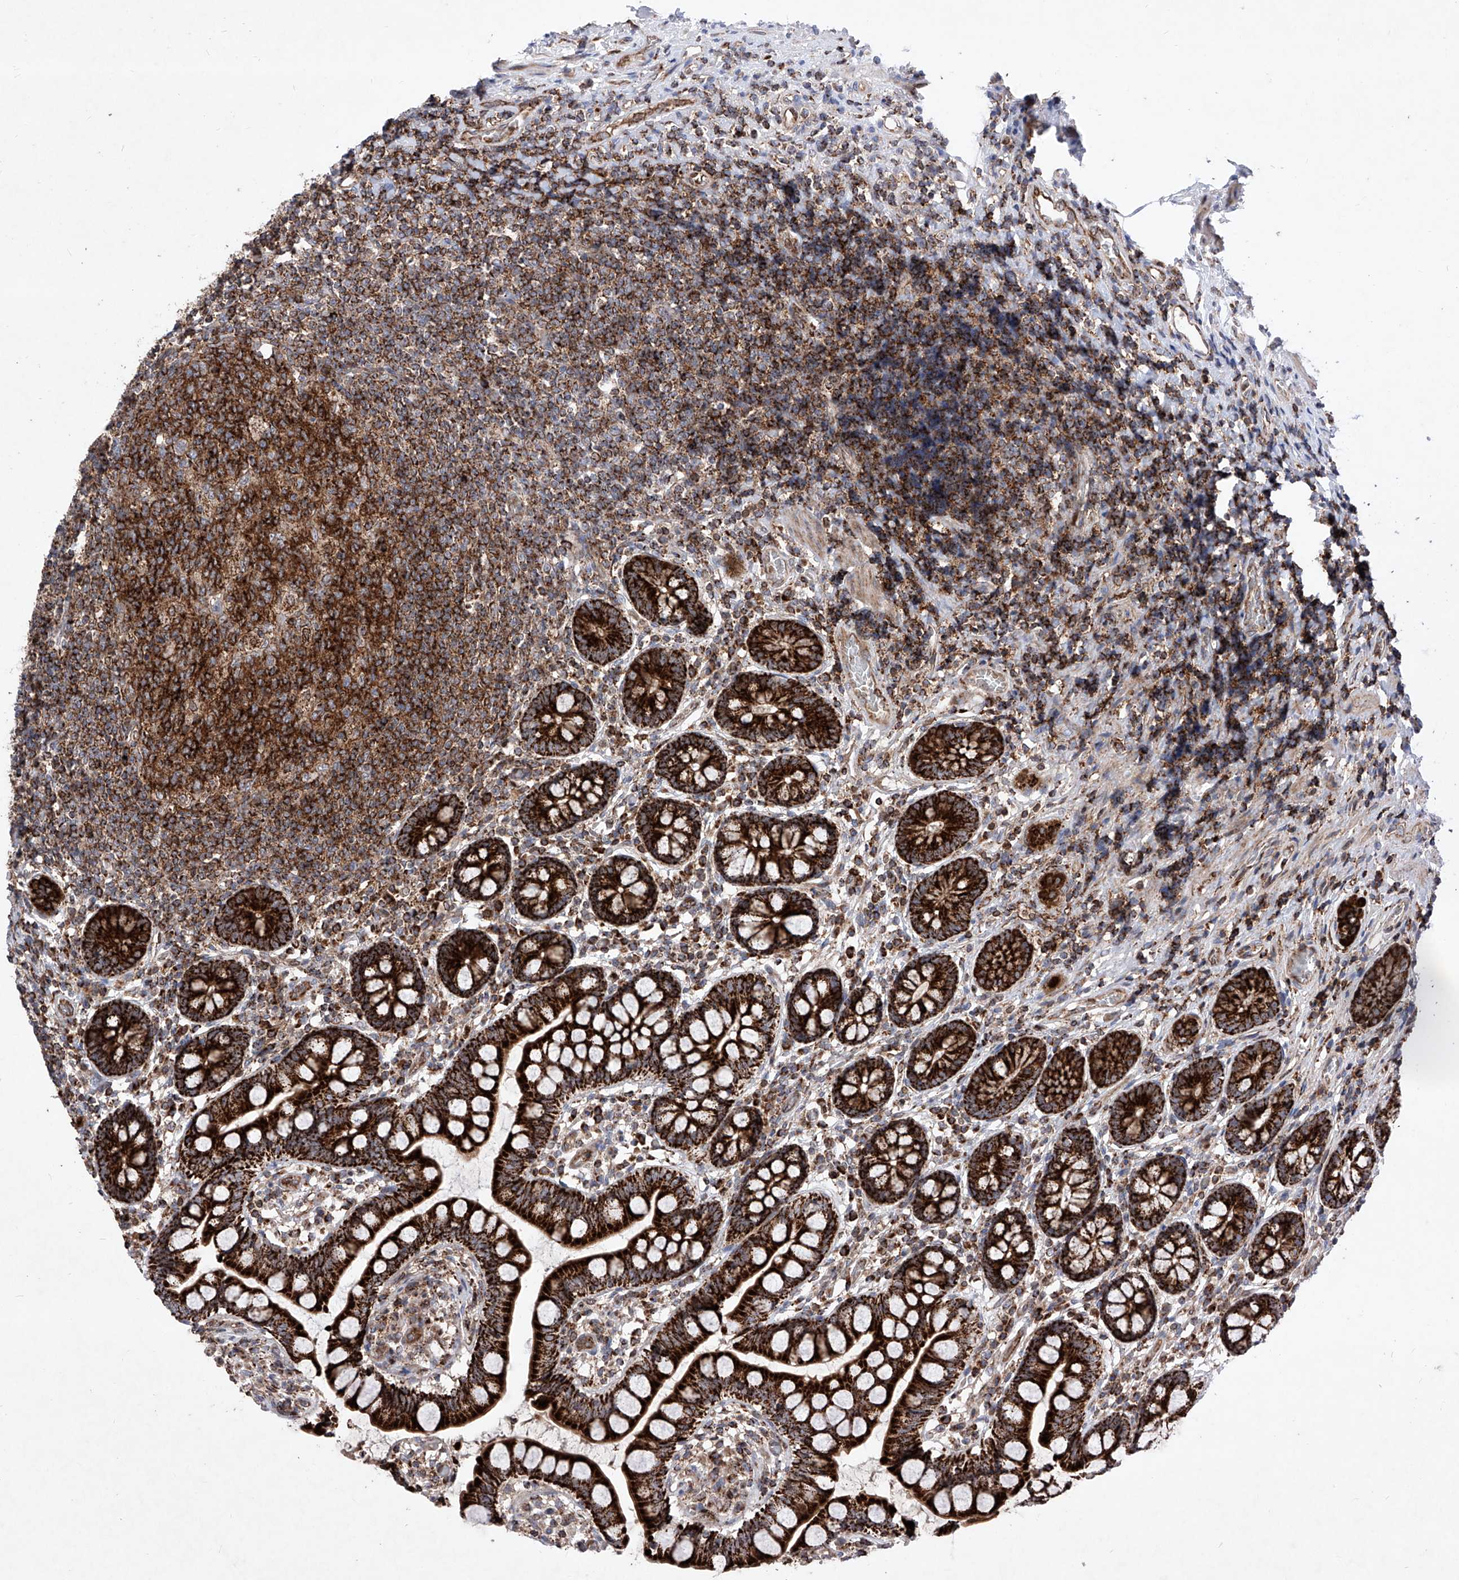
{"staining": {"intensity": "strong", "quantity": ">75%", "location": "cytoplasmic/membranous"}, "tissue": "small intestine", "cell_type": "Glandular cells", "image_type": "normal", "snomed": [{"axis": "morphology", "description": "Normal tissue, NOS"}, {"axis": "topography", "description": "Small intestine"}], "caption": "Protein expression by IHC exhibits strong cytoplasmic/membranous positivity in approximately >75% of glandular cells in unremarkable small intestine.", "gene": "SEMA6A", "patient": {"sex": "male", "age": 52}}